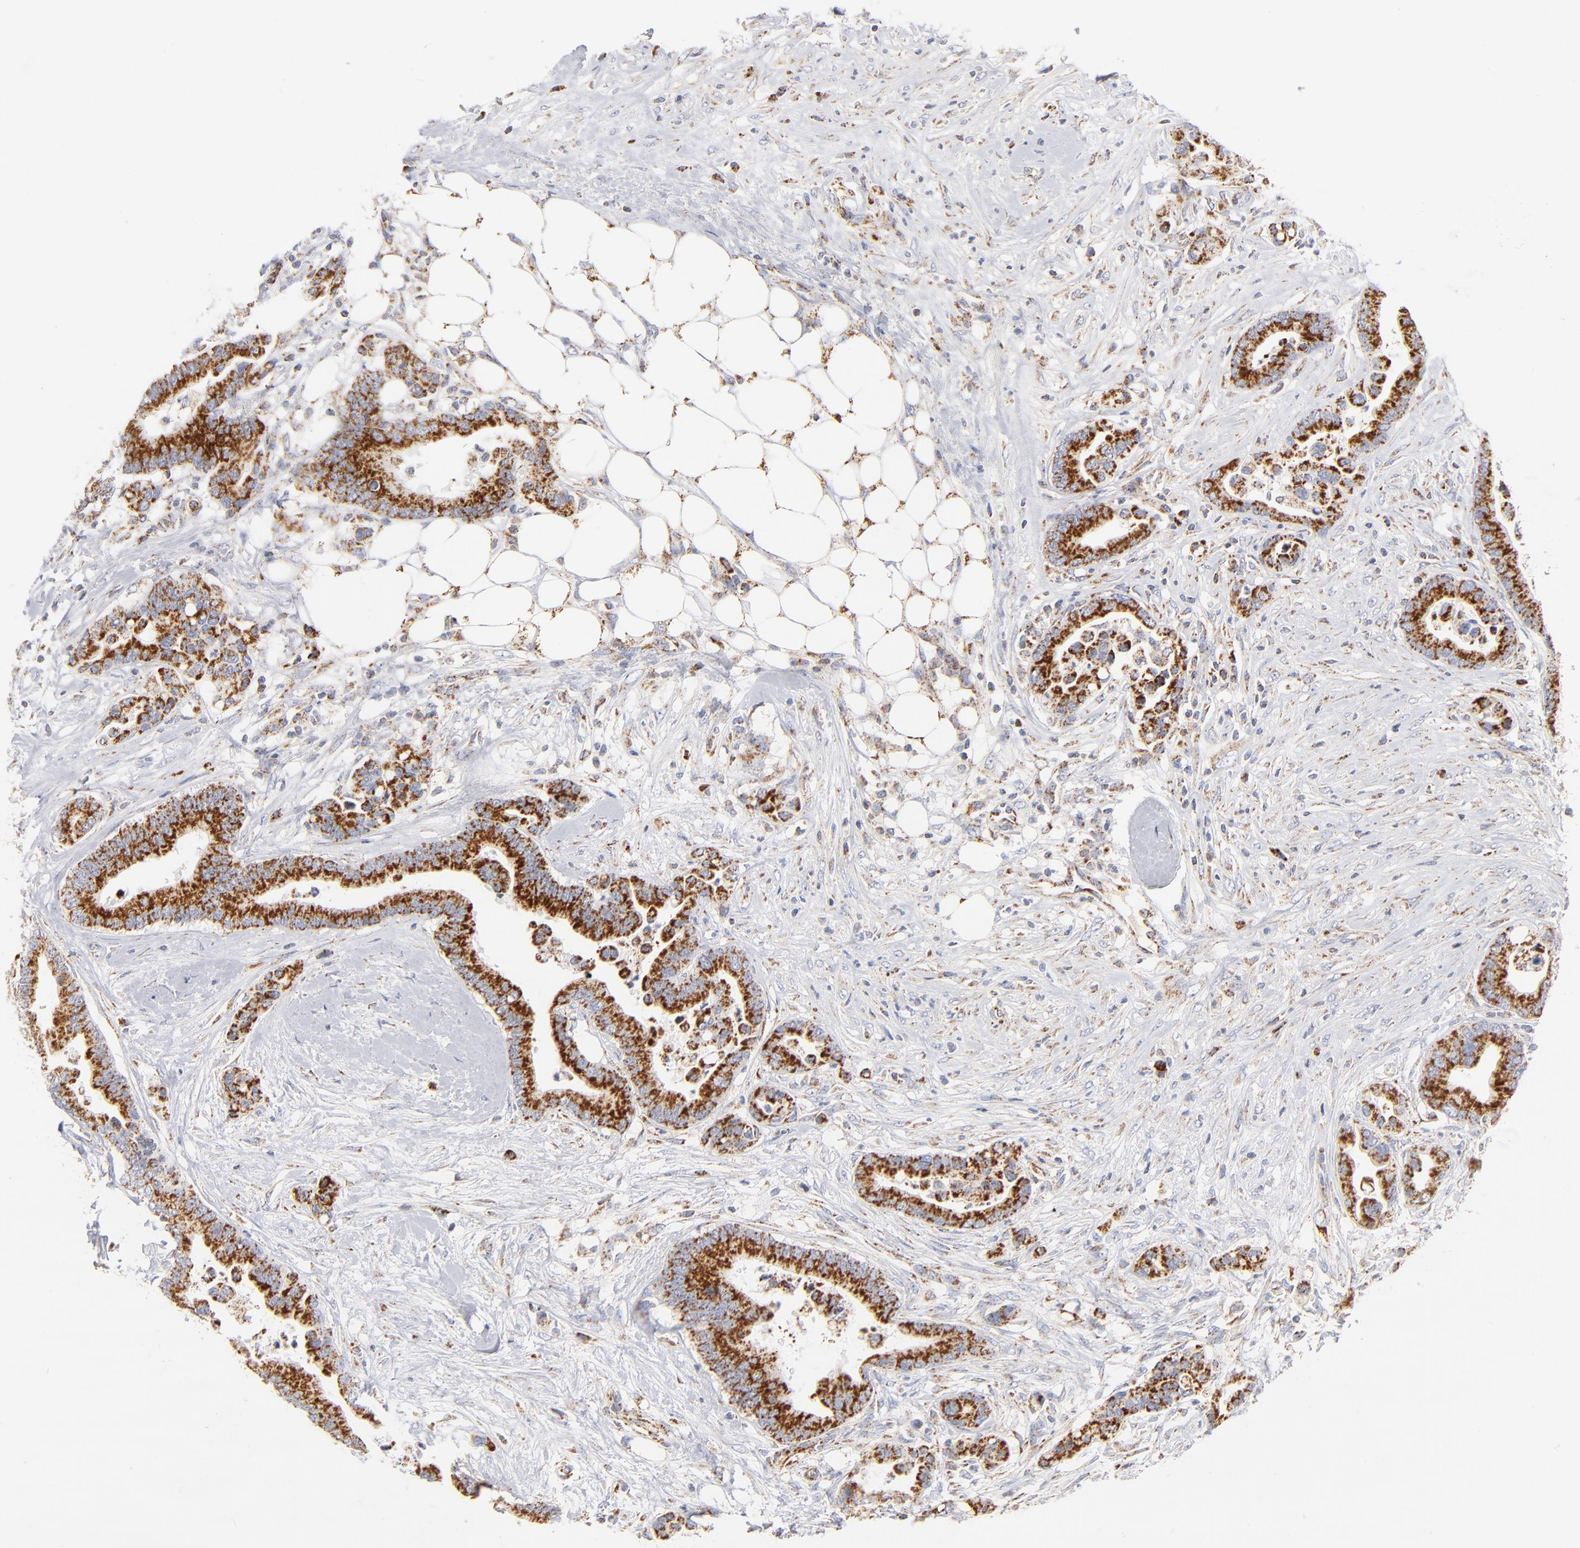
{"staining": {"intensity": "moderate", "quantity": ">75%", "location": "cytoplasmic/membranous"}, "tissue": "colorectal cancer", "cell_type": "Tumor cells", "image_type": "cancer", "snomed": [{"axis": "morphology", "description": "Adenocarcinoma, NOS"}, {"axis": "topography", "description": "Colon"}], "caption": "High-magnification brightfield microscopy of colorectal adenocarcinoma stained with DAB (brown) and counterstained with hematoxylin (blue). tumor cells exhibit moderate cytoplasmic/membranous staining is identified in about>75% of cells. Immunohistochemistry stains the protein in brown and the nuclei are stained blue.", "gene": "DLAT", "patient": {"sex": "male", "age": 82}}